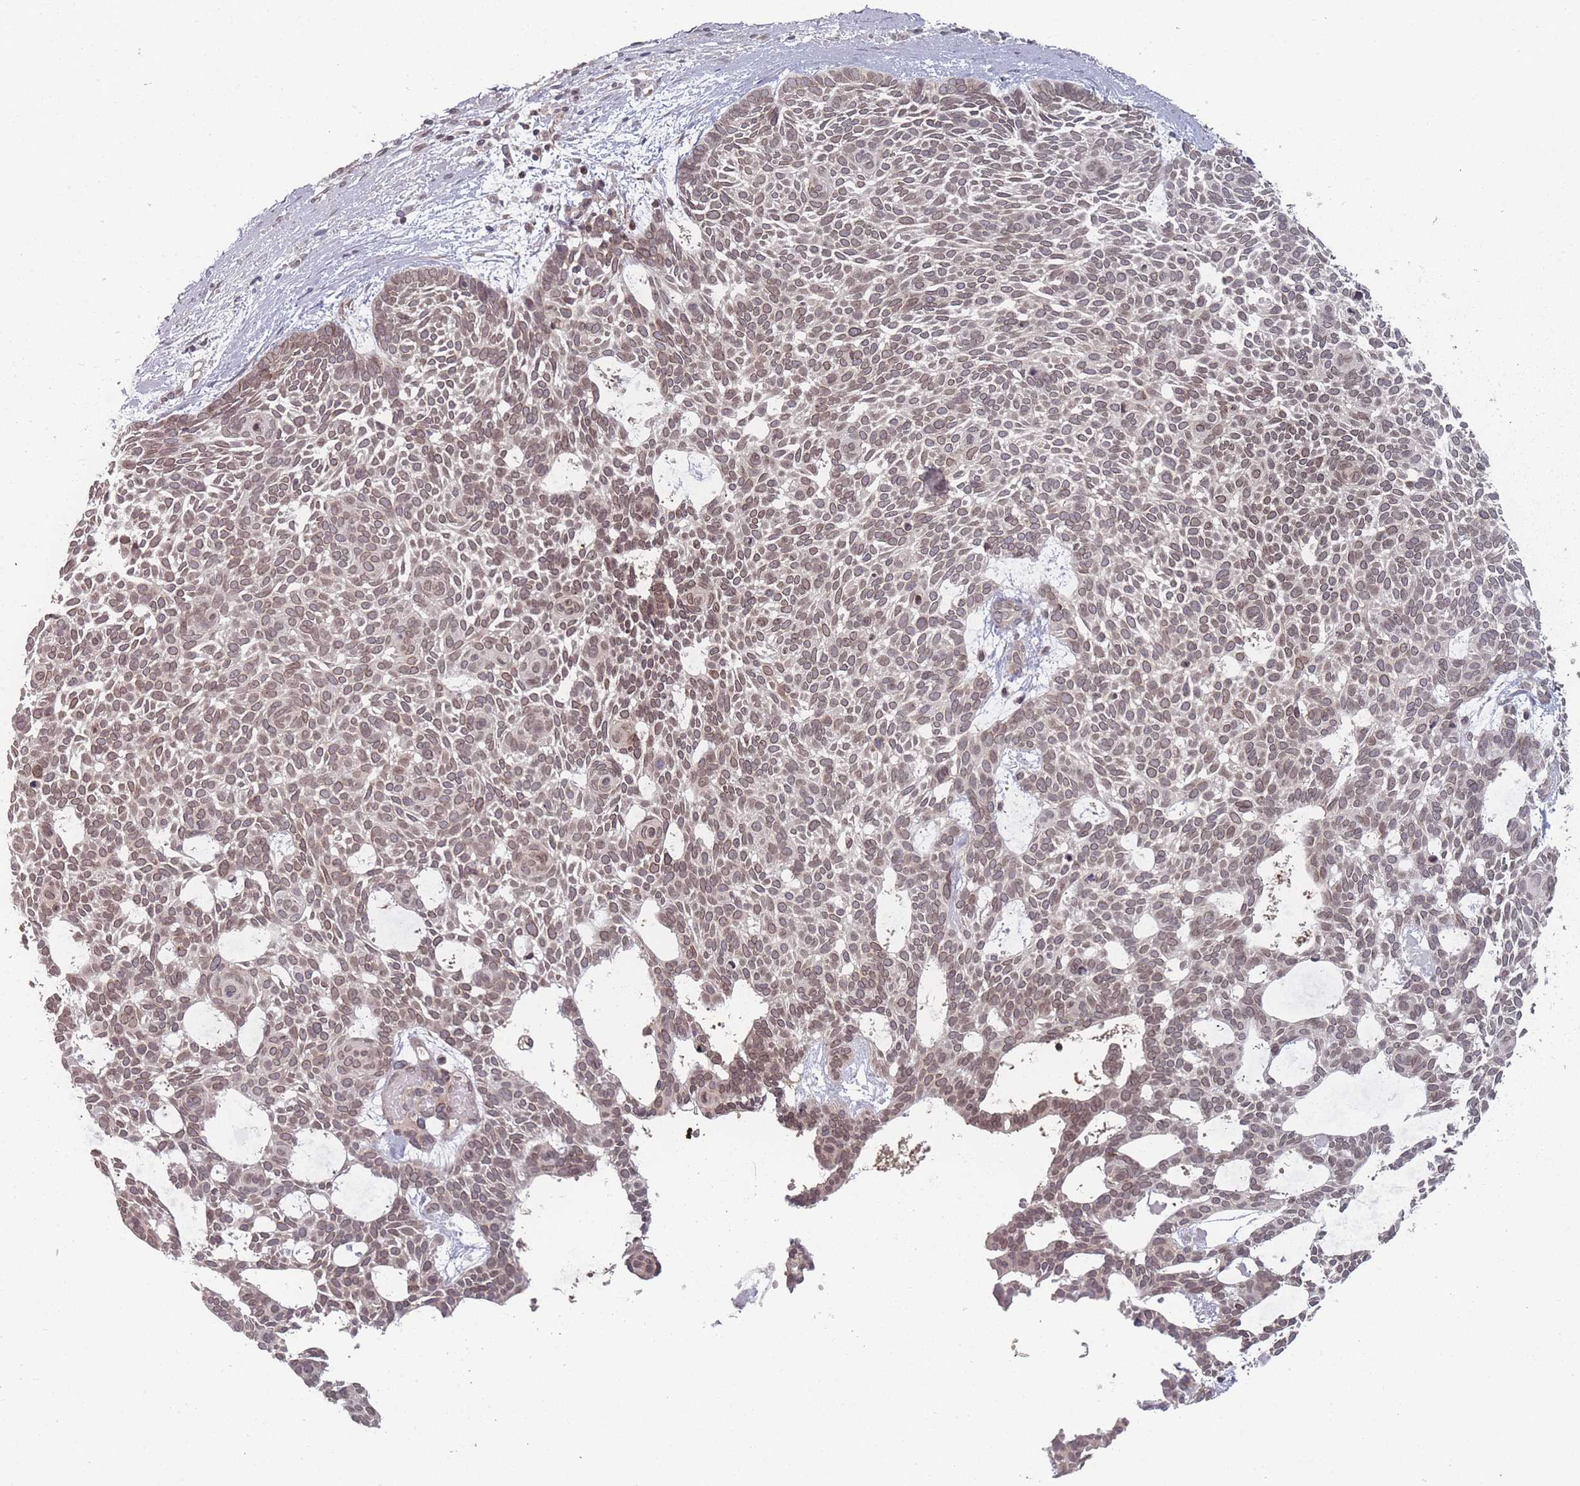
{"staining": {"intensity": "weak", "quantity": ">75%", "location": "cytoplasmic/membranous,nuclear"}, "tissue": "skin cancer", "cell_type": "Tumor cells", "image_type": "cancer", "snomed": [{"axis": "morphology", "description": "Basal cell carcinoma"}, {"axis": "topography", "description": "Skin"}], "caption": "This histopathology image demonstrates immunohistochemistry (IHC) staining of human basal cell carcinoma (skin), with low weak cytoplasmic/membranous and nuclear staining in approximately >75% of tumor cells.", "gene": "TBC1D25", "patient": {"sex": "male", "age": 61}}